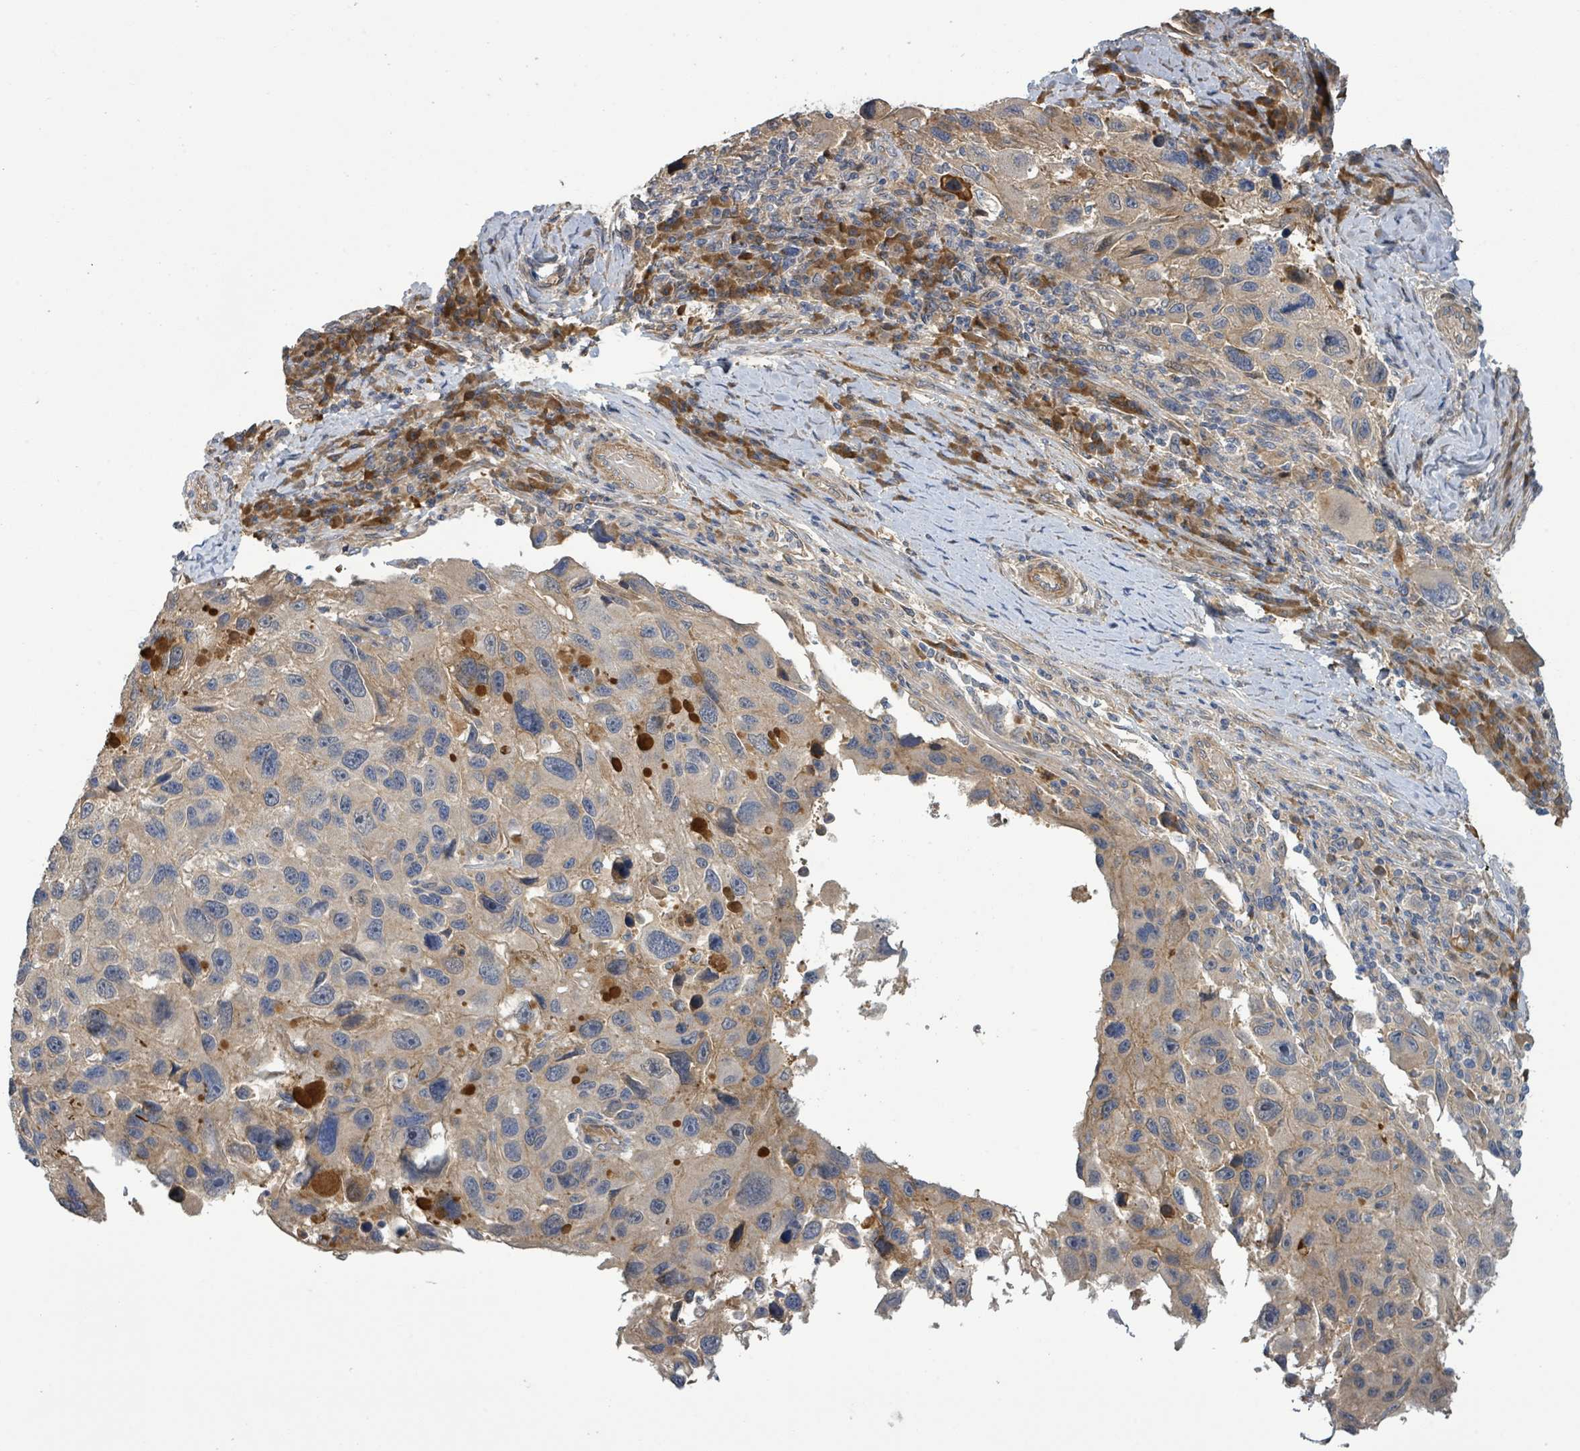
{"staining": {"intensity": "negative", "quantity": "none", "location": "none"}, "tissue": "melanoma", "cell_type": "Tumor cells", "image_type": "cancer", "snomed": [{"axis": "morphology", "description": "Malignant melanoma, NOS"}, {"axis": "topography", "description": "Skin"}], "caption": "The micrograph exhibits no significant positivity in tumor cells of melanoma.", "gene": "STARD4", "patient": {"sex": "male", "age": 53}}